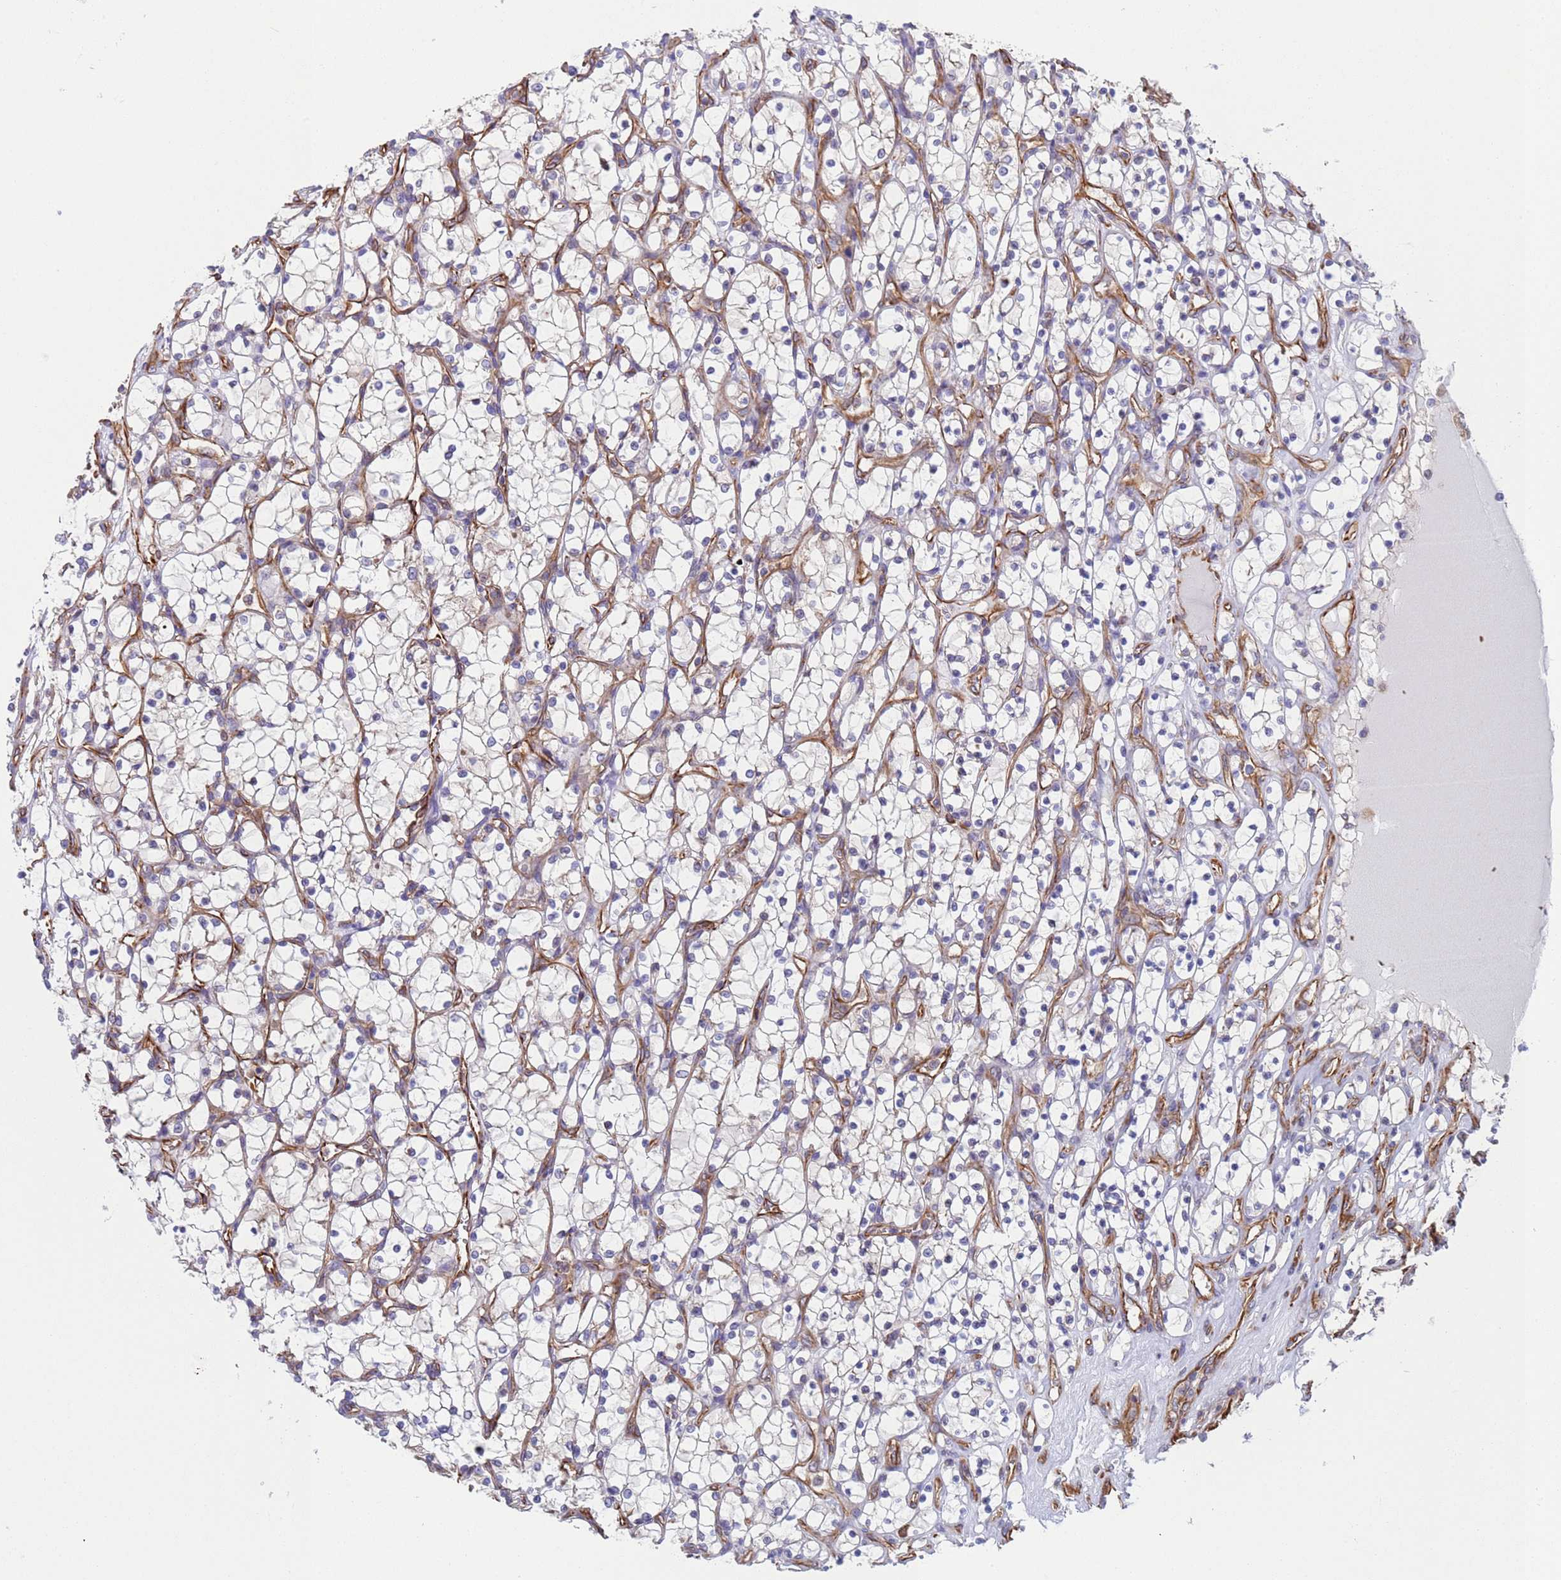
{"staining": {"intensity": "weak", "quantity": "<25%", "location": "cytoplasmic/membranous"}, "tissue": "renal cancer", "cell_type": "Tumor cells", "image_type": "cancer", "snomed": [{"axis": "morphology", "description": "Adenocarcinoma, NOS"}, {"axis": "topography", "description": "Kidney"}], "caption": "Immunohistochemistry (IHC) micrograph of neoplastic tissue: adenocarcinoma (renal) stained with DAB (3,3'-diaminobenzidine) shows no significant protein staining in tumor cells. (Stains: DAB (3,3'-diaminobenzidine) immunohistochemistry (IHC) with hematoxylin counter stain, Microscopy: brightfield microscopy at high magnification).", "gene": "NUDT12", "patient": {"sex": "female", "age": 69}}